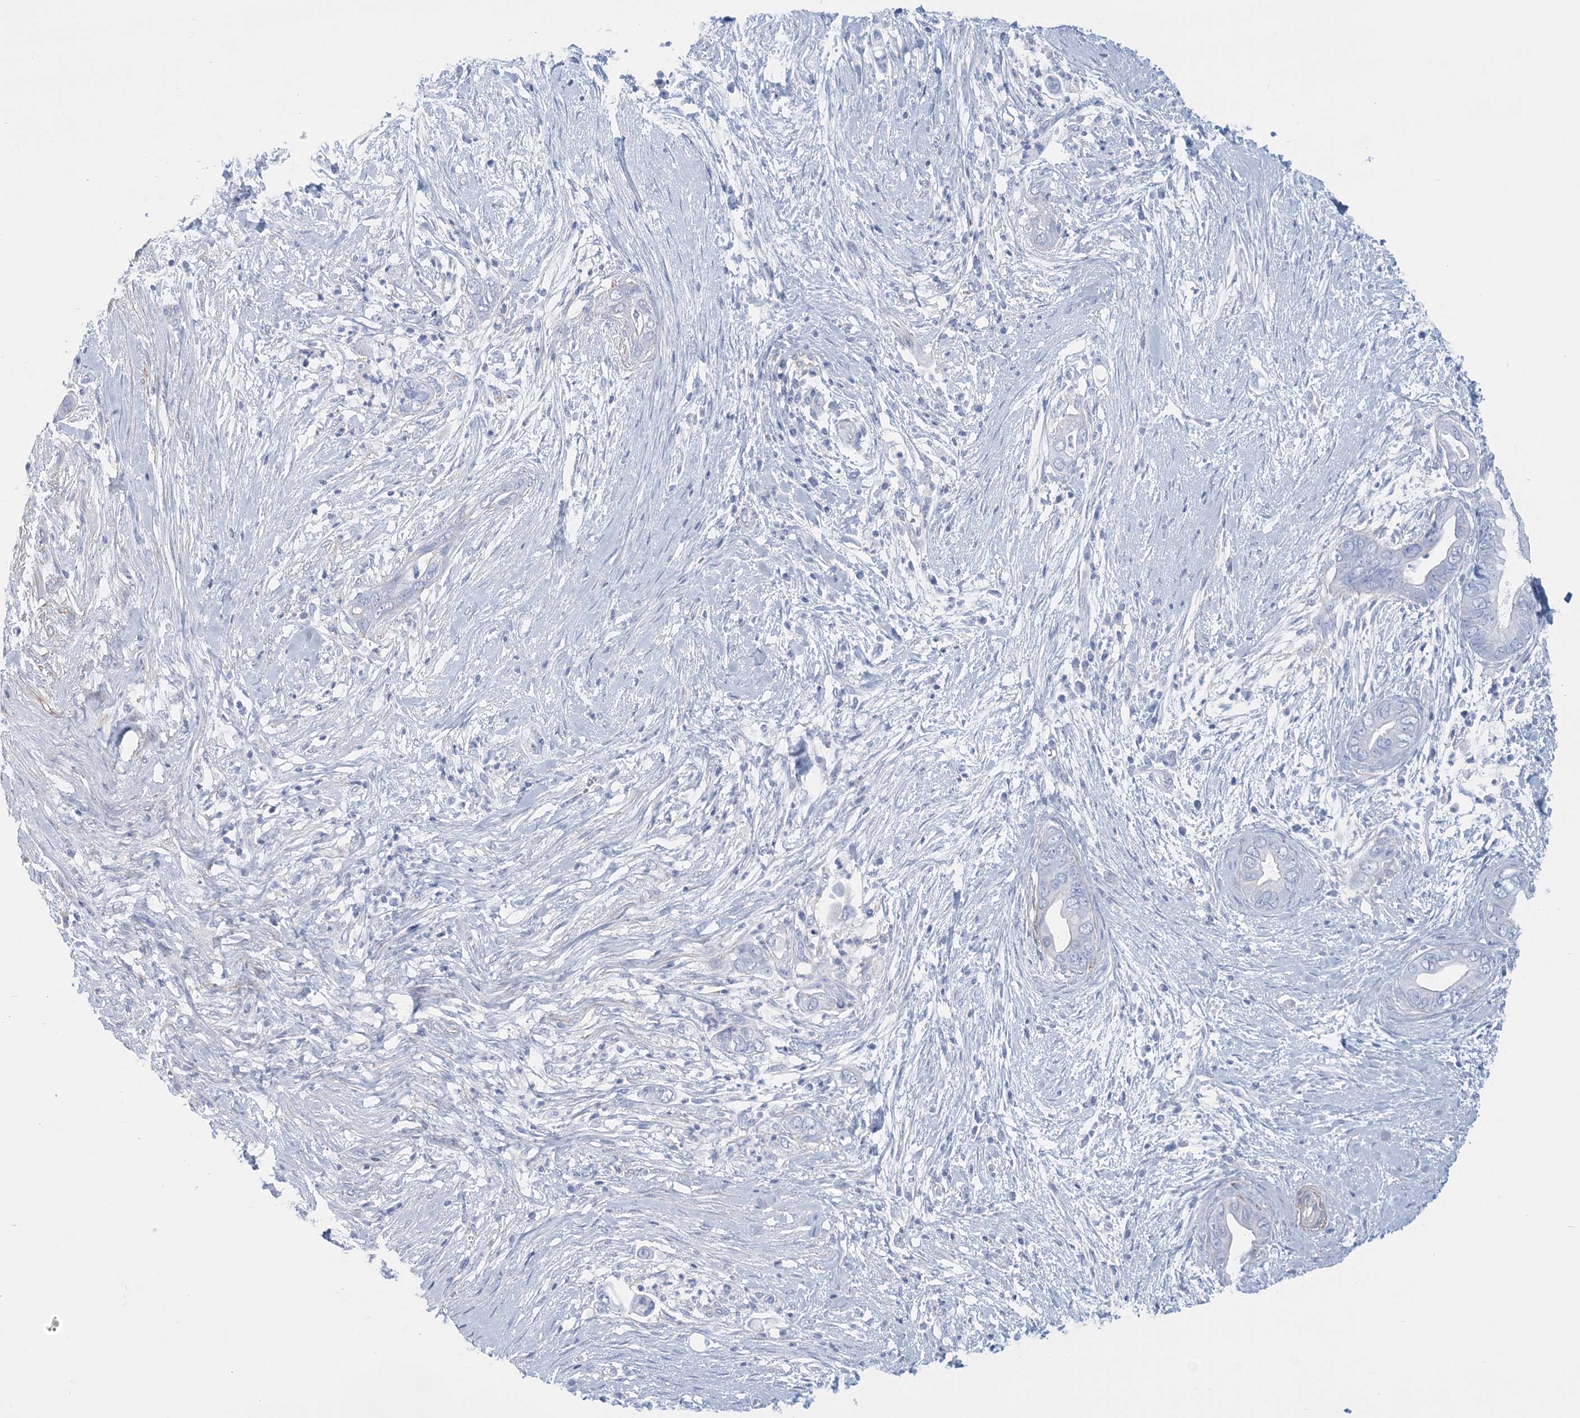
{"staining": {"intensity": "negative", "quantity": "none", "location": "none"}, "tissue": "pancreatic cancer", "cell_type": "Tumor cells", "image_type": "cancer", "snomed": [{"axis": "morphology", "description": "Adenocarcinoma, NOS"}, {"axis": "topography", "description": "Pancreas"}], "caption": "Pancreatic cancer stained for a protein using immunohistochemistry (IHC) demonstrates no positivity tumor cells.", "gene": "C11orf21", "patient": {"sex": "male", "age": 75}}